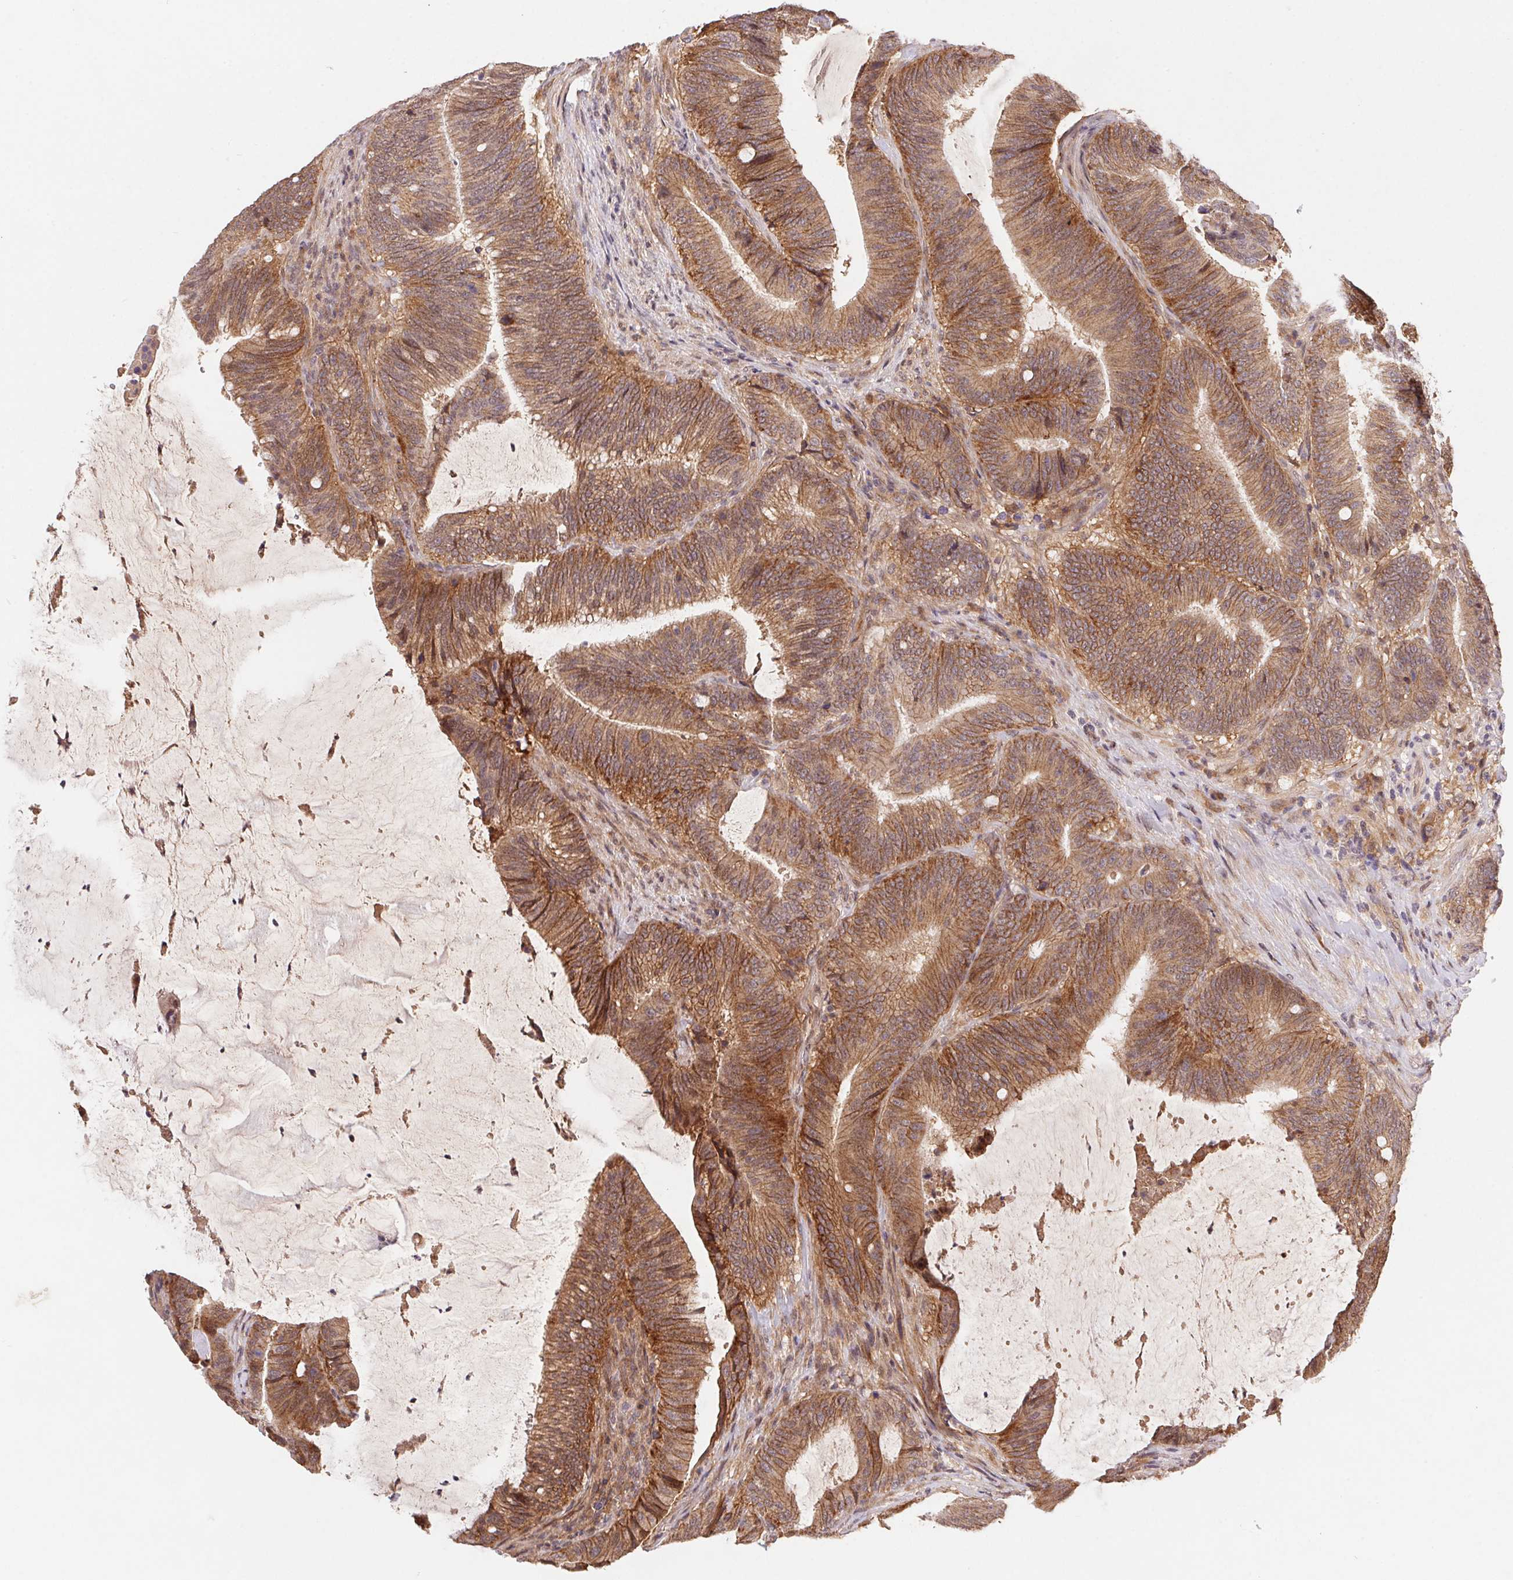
{"staining": {"intensity": "moderate", "quantity": ">75%", "location": "cytoplasmic/membranous"}, "tissue": "colorectal cancer", "cell_type": "Tumor cells", "image_type": "cancer", "snomed": [{"axis": "morphology", "description": "Adenocarcinoma, NOS"}, {"axis": "topography", "description": "Colon"}], "caption": "Protein staining of colorectal cancer (adenocarcinoma) tissue reveals moderate cytoplasmic/membranous staining in approximately >75% of tumor cells. (DAB (3,3'-diaminobenzidine) IHC, brown staining for protein, blue staining for nuclei).", "gene": "SLC52A2", "patient": {"sex": "female", "age": 43}}